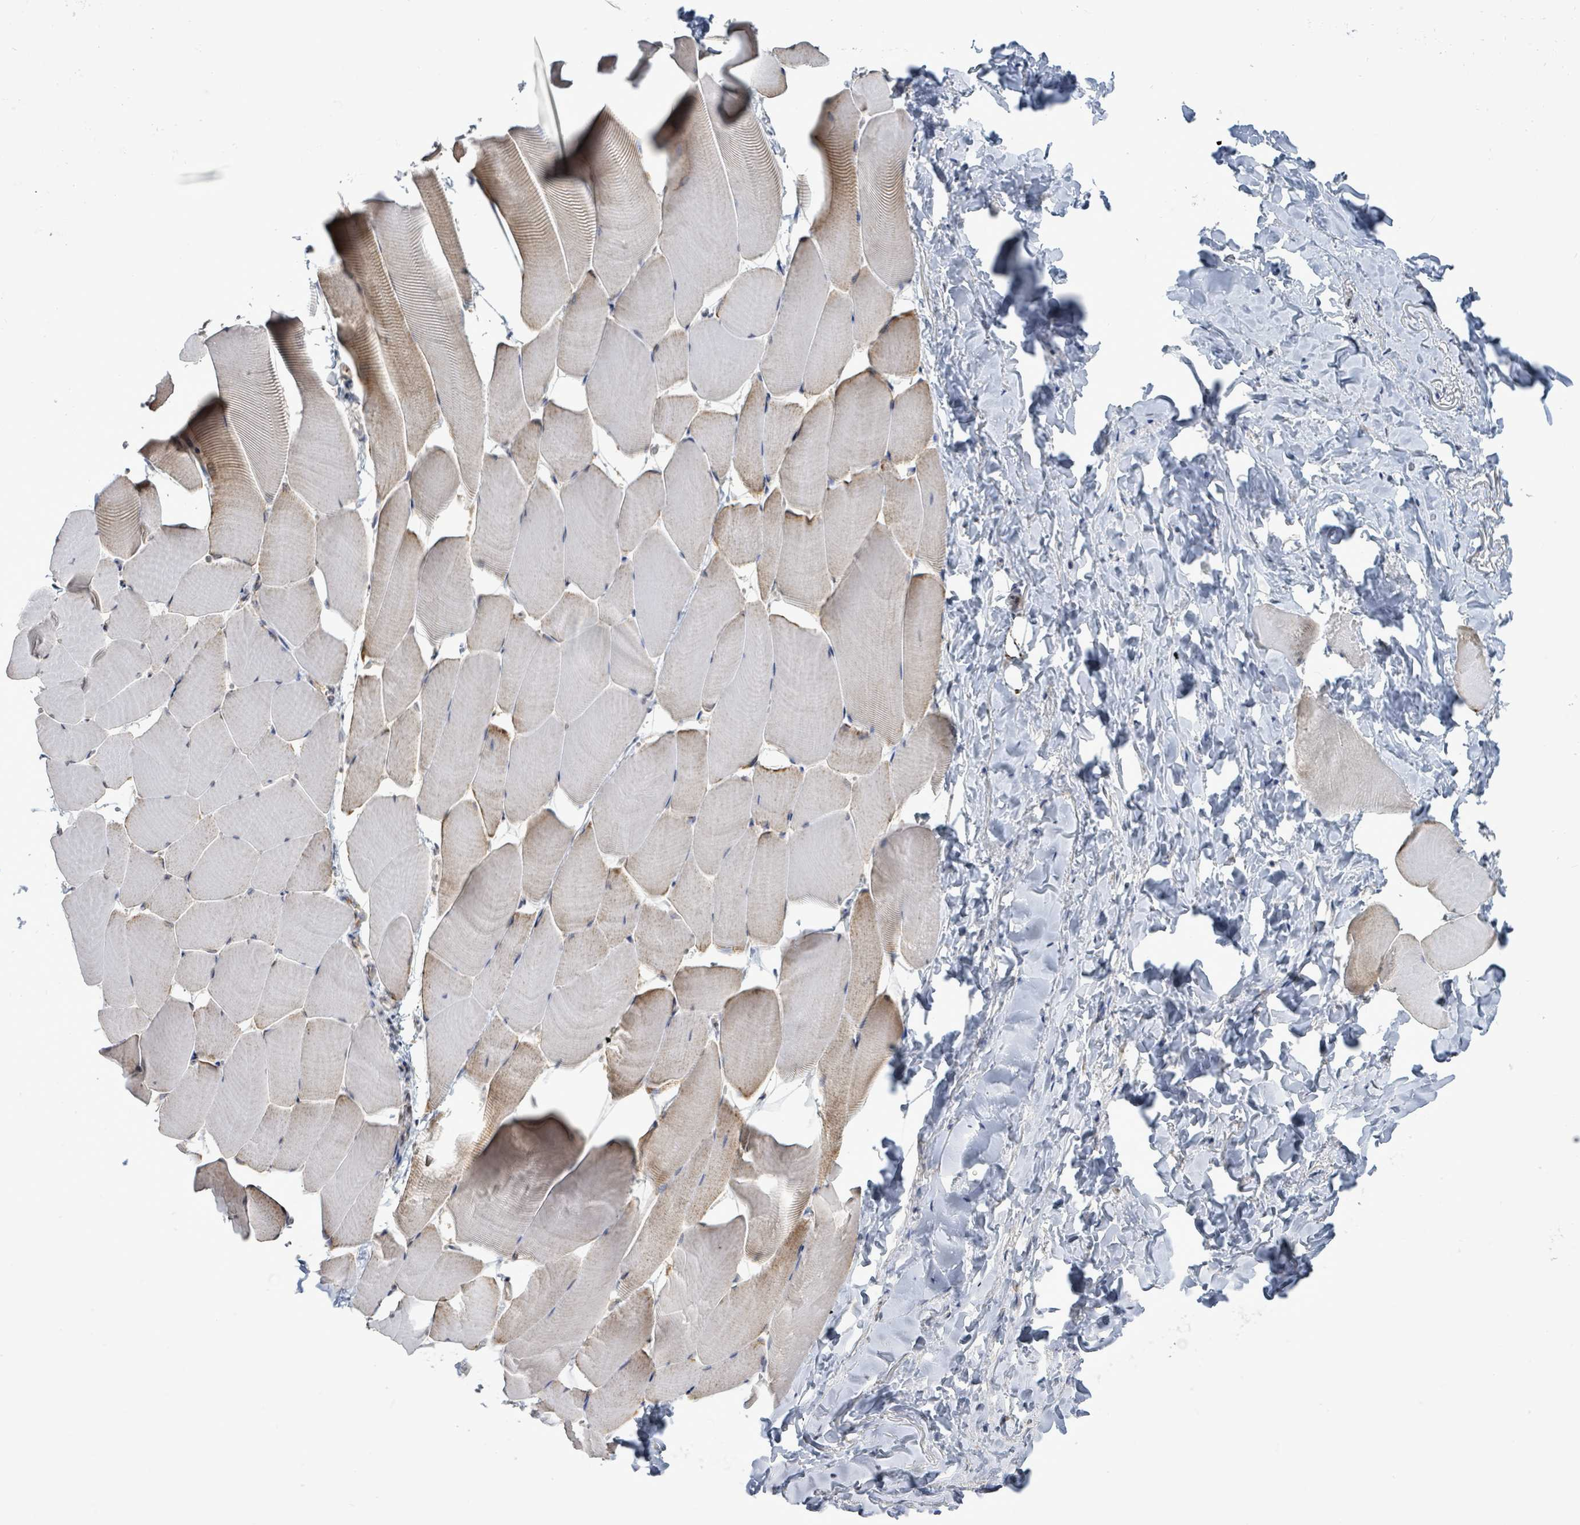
{"staining": {"intensity": "weak", "quantity": "<25%", "location": "cytoplasmic/membranous"}, "tissue": "skeletal muscle", "cell_type": "Myocytes", "image_type": "normal", "snomed": [{"axis": "morphology", "description": "Normal tissue, NOS"}, {"axis": "topography", "description": "Skeletal muscle"}], "caption": "High magnification brightfield microscopy of benign skeletal muscle stained with DAB (3,3'-diaminobenzidine) (brown) and counterstained with hematoxylin (blue): myocytes show no significant expression.", "gene": "COQ10B", "patient": {"sex": "male", "age": 25}}